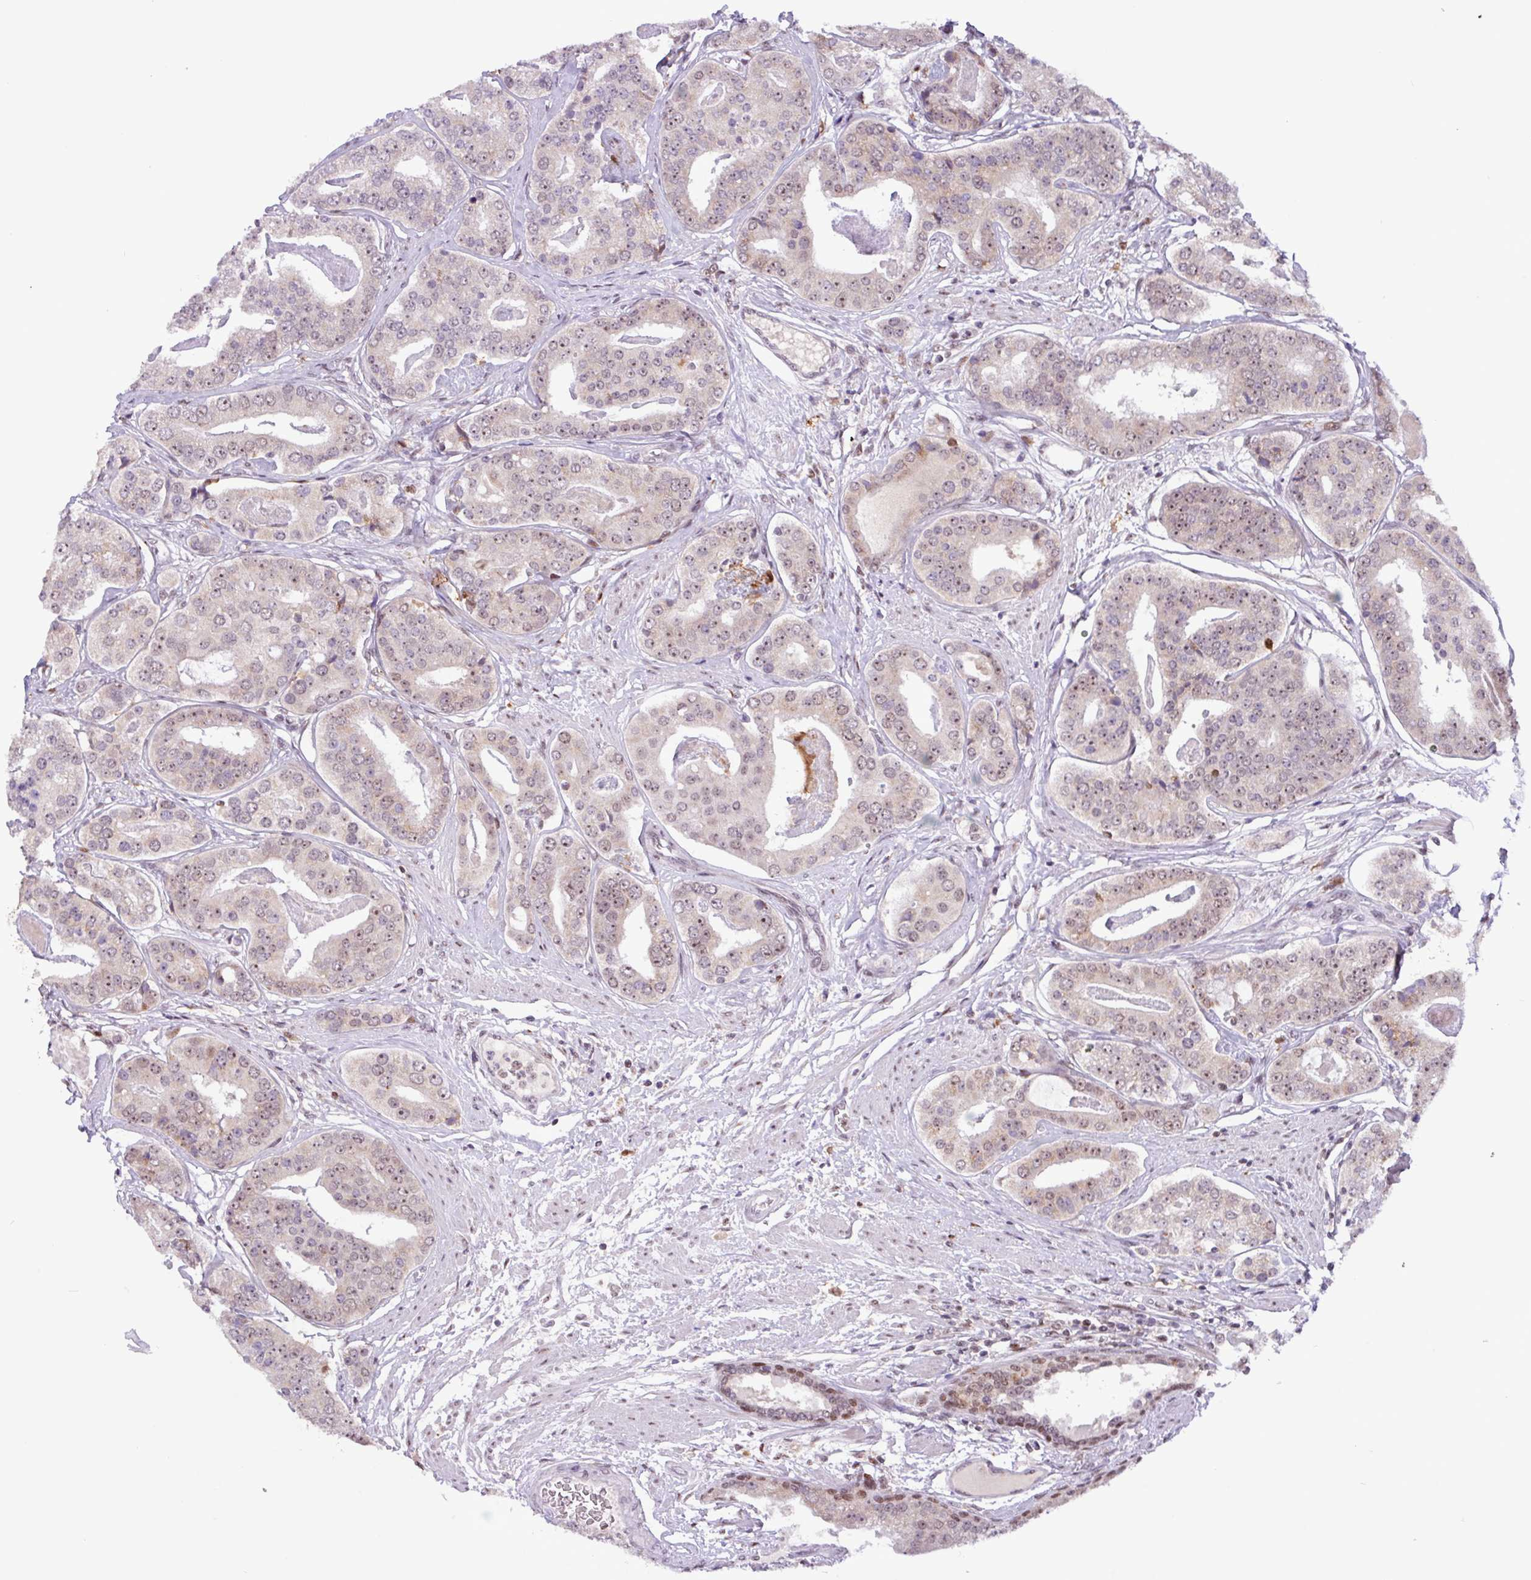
{"staining": {"intensity": "weak", "quantity": "25%-75%", "location": "cytoplasmic/membranous,nuclear"}, "tissue": "prostate cancer", "cell_type": "Tumor cells", "image_type": "cancer", "snomed": [{"axis": "morphology", "description": "Adenocarcinoma, High grade"}, {"axis": "topography", "description": "Prostate"}], "caption": "IHC of prostate cancer exhibits low levels of weak cytoplasmic/membranous and nuclear staining in approximately 25%-75% of tumor cells.", "gene": "BRD3", "patient": {"sex": "male", "age": 71}}